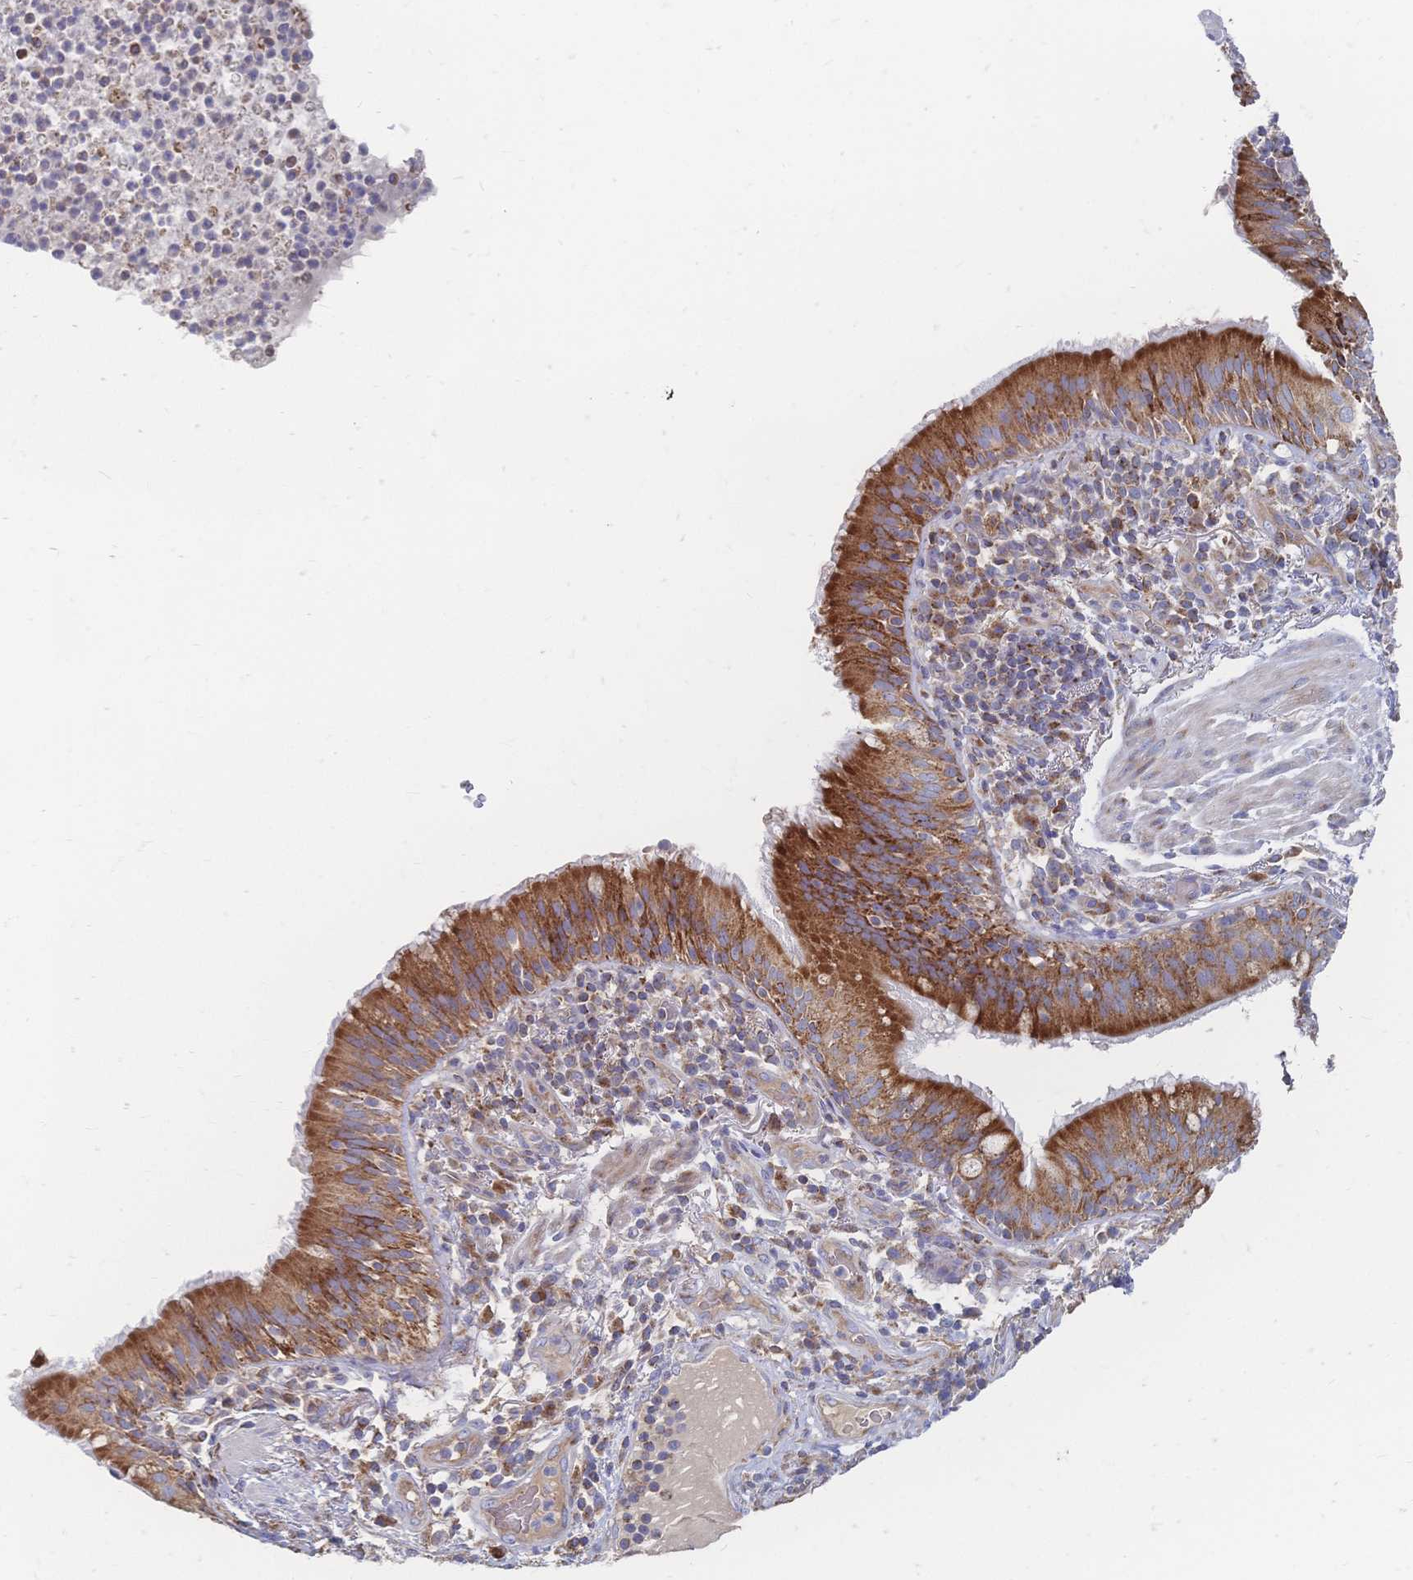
{"staining": {"intensity": "strong", "quantity": ">75%", "location": "cytoplasmic/membranous"}, "tissue": "bronchus", "cell_type": "Respiratory epithelial cells", "image_type": "normal", "snomed": [{"axis": "morphology", "description": "Normal tissue, NOS"}, {"axis": "topography", "description": "Cartilage tissue"}, {"axis": "topography", "description": "Bronchus"}], "caption": "A high-resolution image shows IHC staining of unremarkable bronchus, which exhibits strong cytoplasmic/membranous staining in approximately >75% of respiratory epithelial cells. The staining was performed using DAB (3,3'-diaminobenzidine) to visualize the protein expression in brown, while the nuclei were stained in blue with hematoxylin (Magnification: 20x).", "gene": "SORBS1", "patient": {"sex": "male", "age": 56}}